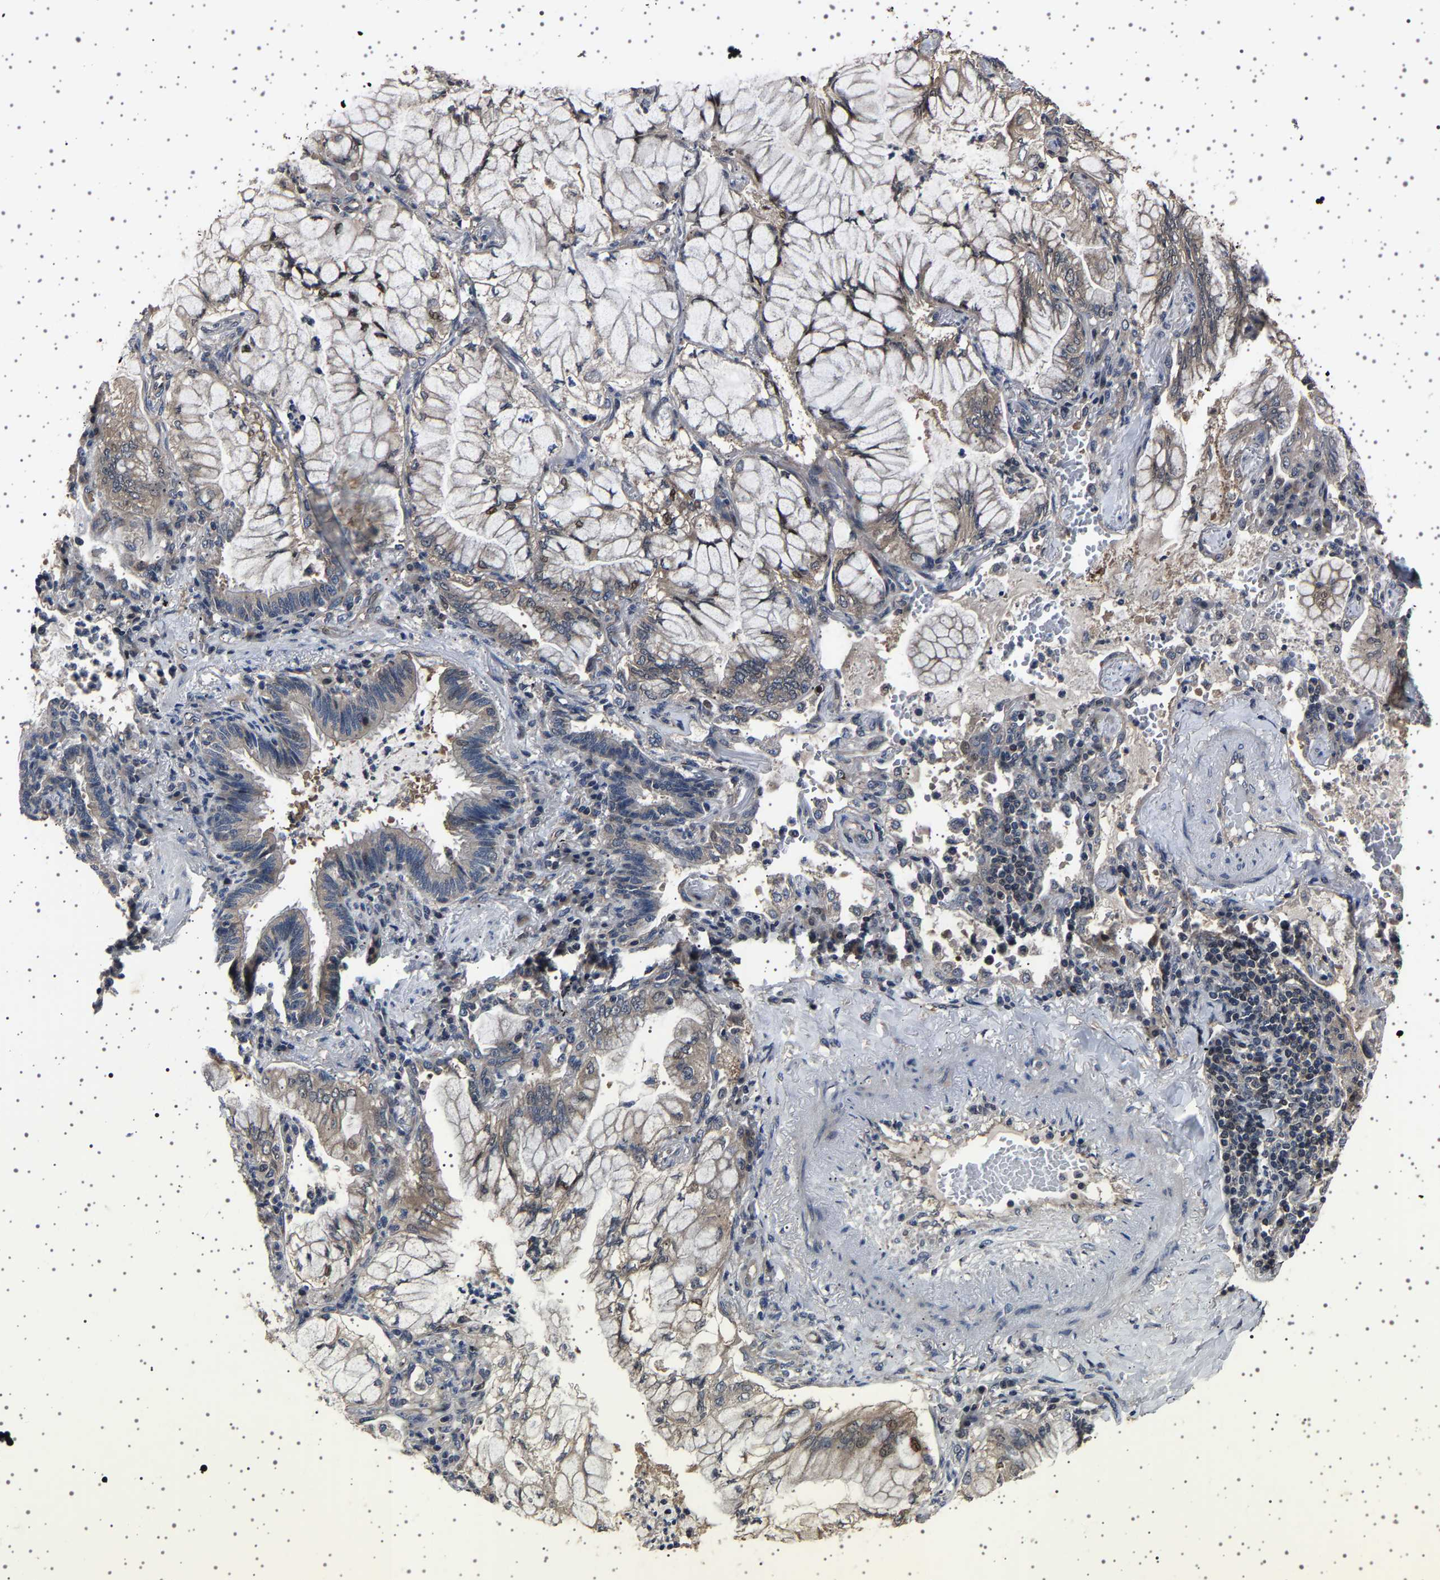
{"staining": {"intensity": "weak", "quantity": "<25%", "location": "cytoplasmic/membranous"}, "tissue": "lung cancer", "cell_type": "Tumor cells", "image_type": "cancer", "snomed": [{"axis": "morphology", "description": "Adenocarcinoma, NOS"}, {"axis": "topography", "description": "Lung"}], "caption": "Tumor cells are negative for brown protein staining in lung cancer.", "gene": "NCKAP1", "patient": {"sex": "female", "age": 70}}